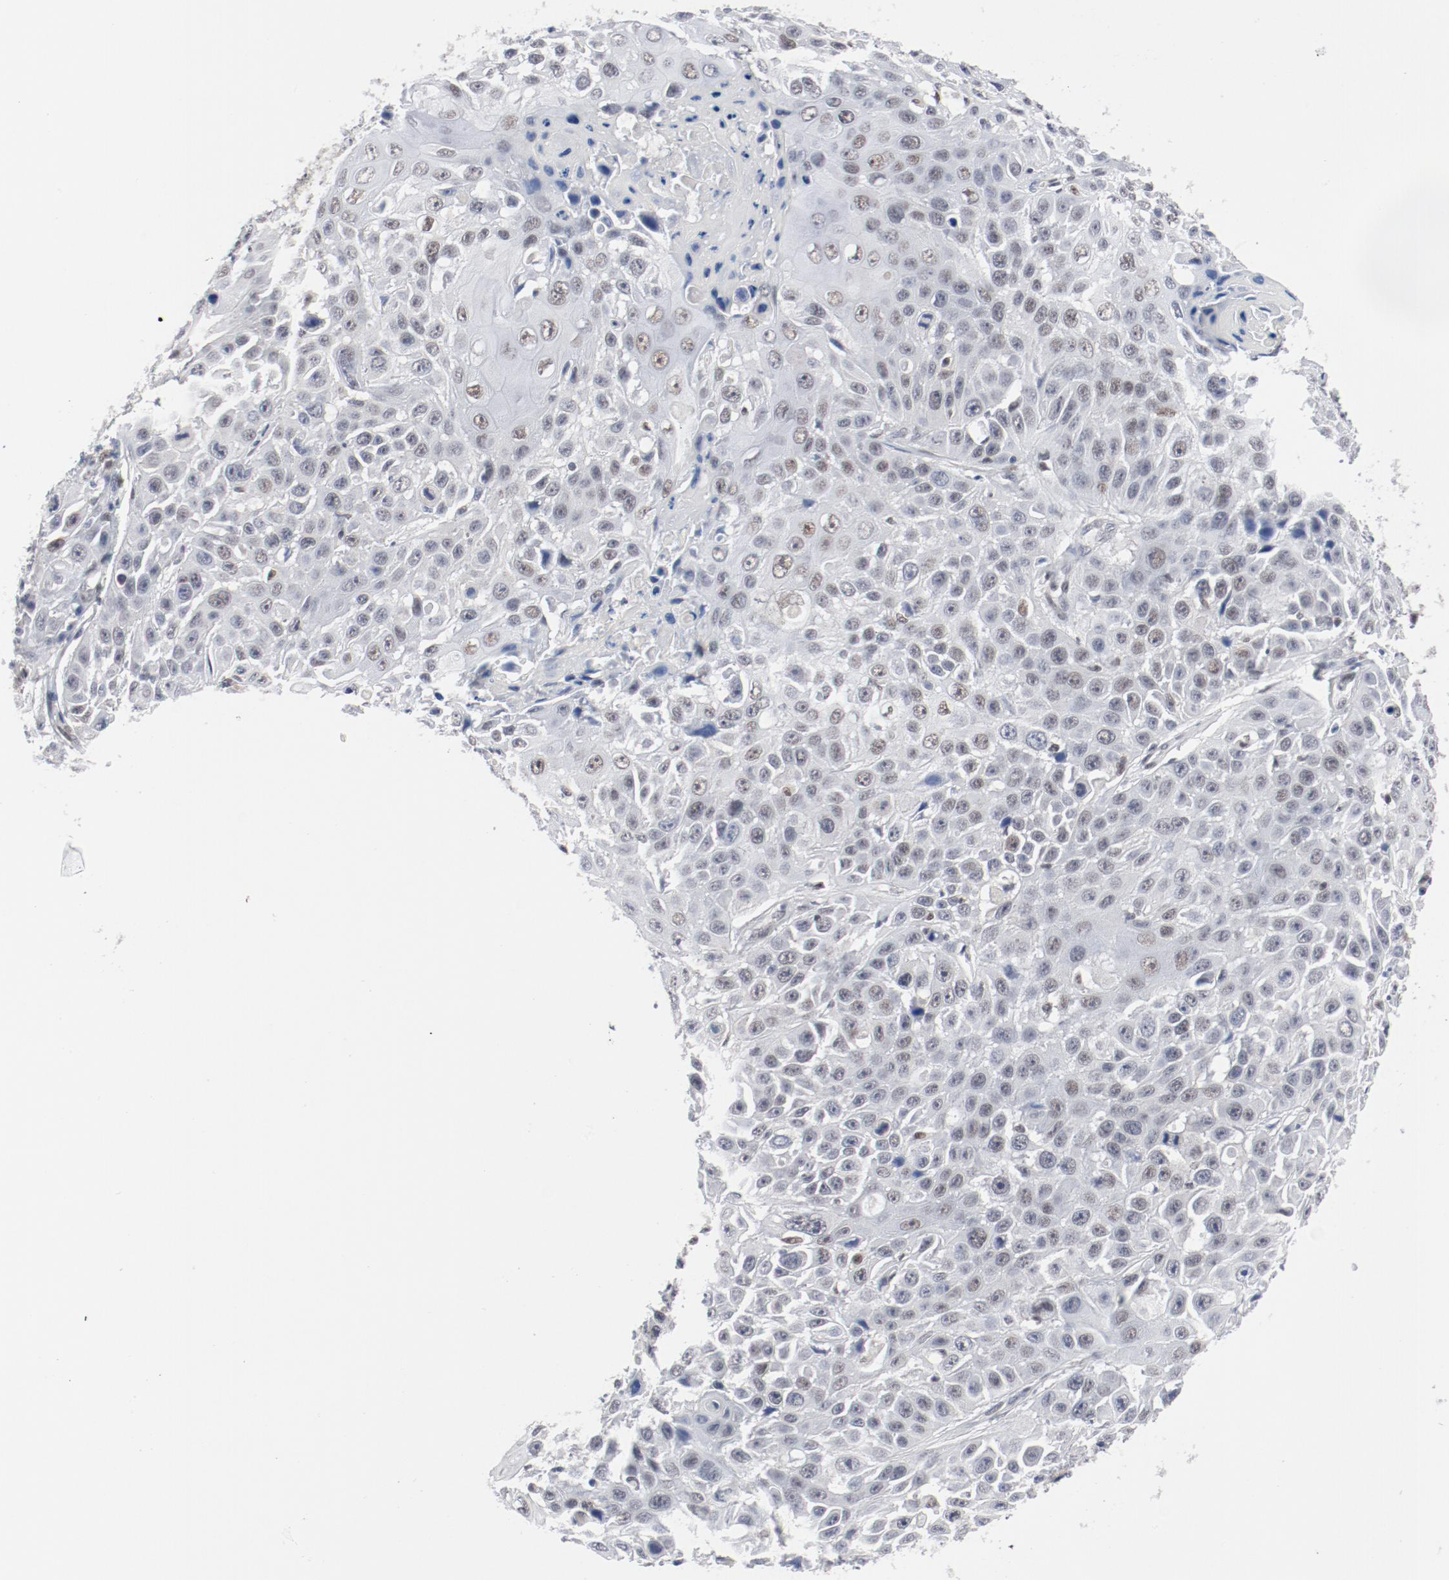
{"staining": {"intensity": "weak", "quantity": ">75%", "location": "nuclear"}, "tissue": "cervical cancer", "cell_type": "Tumor cells", "image_type": "cancer", "snomed": [{"axis": "morphology", "description": "Squamous cell carcinoma, NOS"}, {"axis": "topography", "description": "Cervix"}], "caption": "This photomicrograph exhibits immunohistochemistry (IHC) staining of squamous cell carcinoma (cervical), with low weak nuclear expression in about >75% of tumor cells.", "gene": "ARNT", "patient": {"sex": "female", "age": 39}}